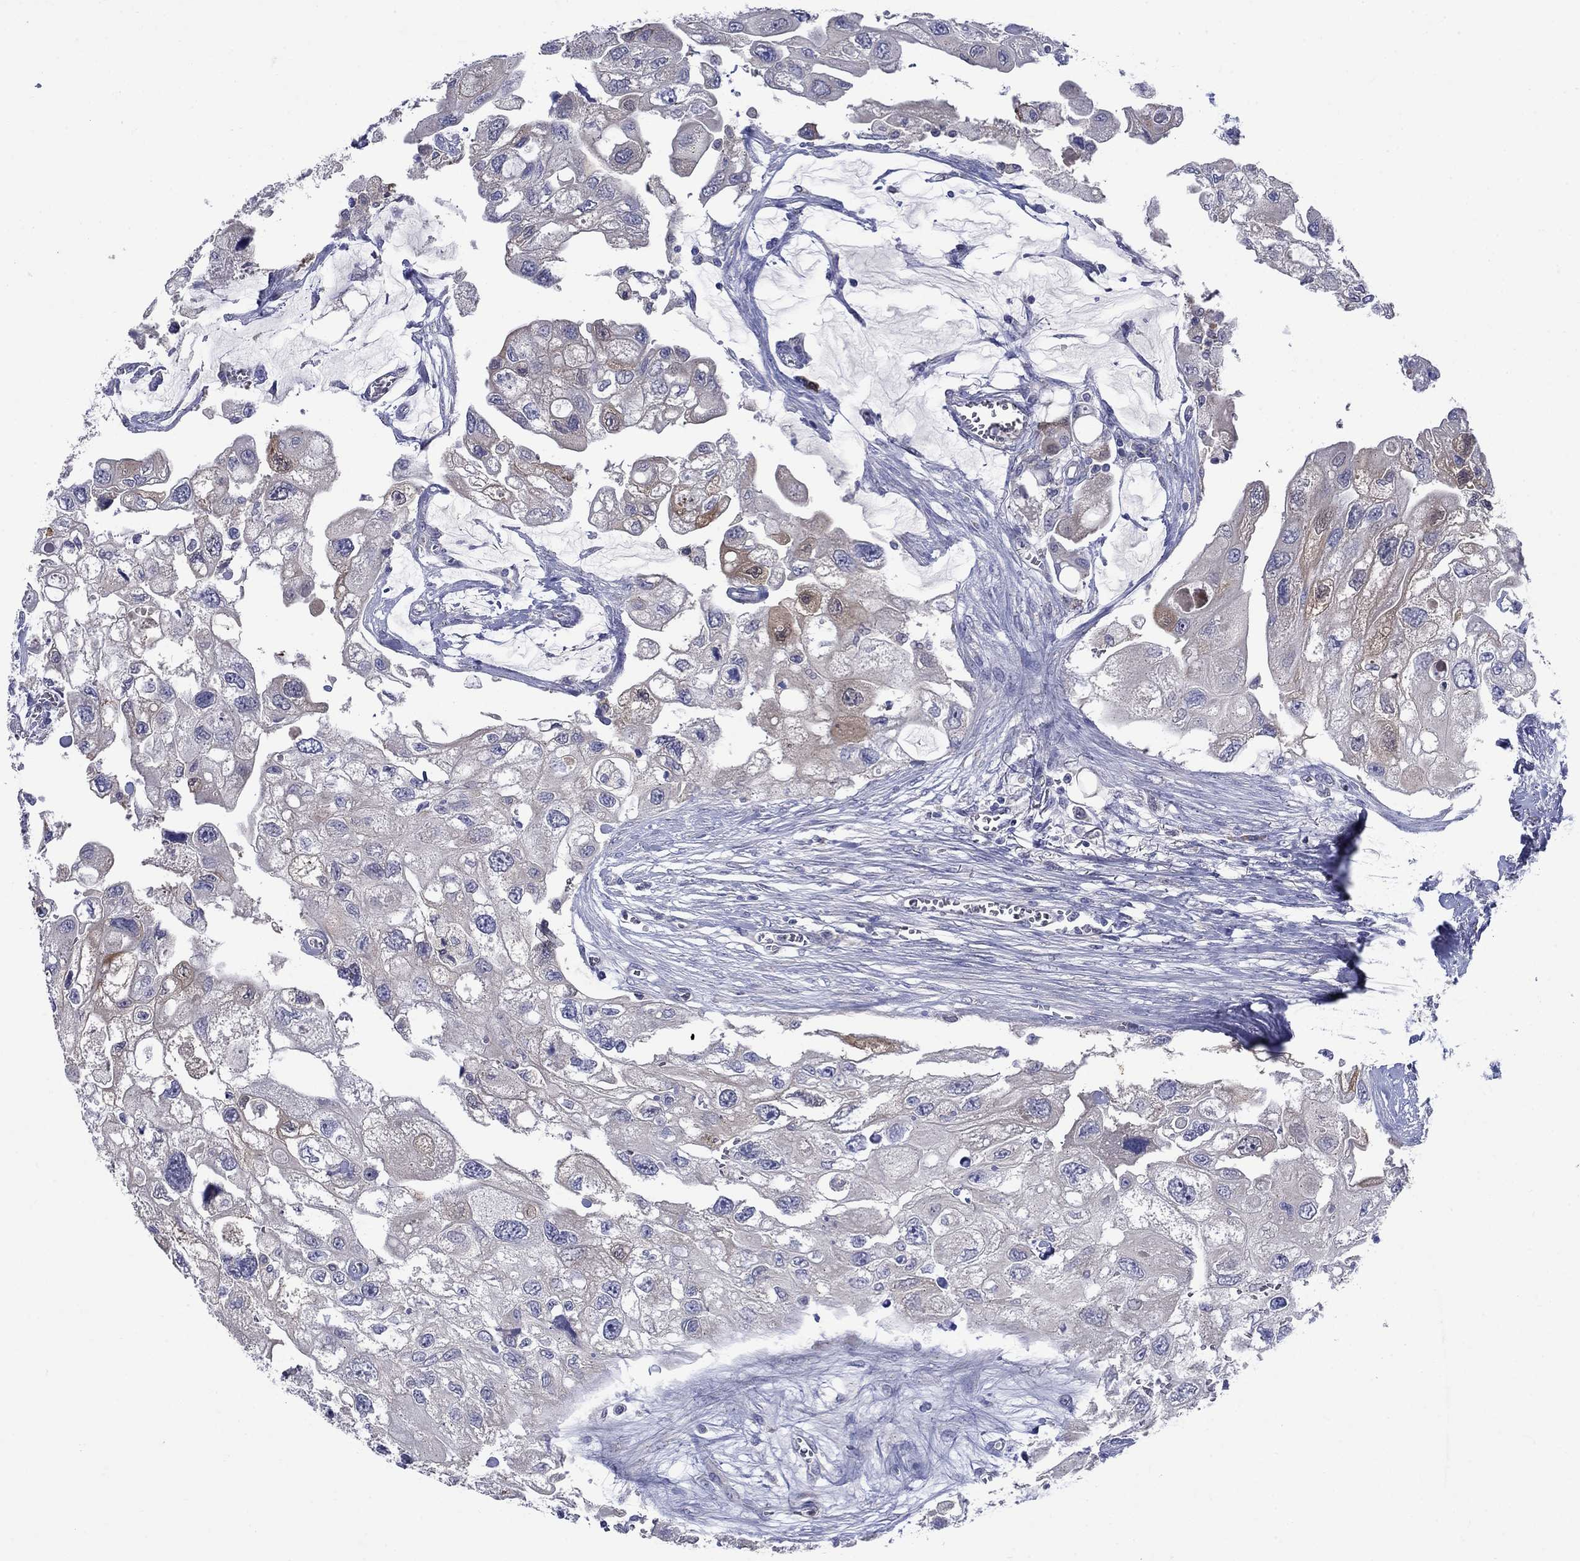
{"staining": {"intensity": "weak", "quantity": "<25%", "location": "cytoplasmic/membranous"}, "tissue": "urothelial cancer", "cell_type": "Tumor cells", "image_type": "cancer", "snomed": [{"axis": "morphology", "description": "Urothelial carcinoma, High grade"}, {"axis": "topography", "description": "Urinary bladder"}], "caption": "Human urothelial cancer stained for a protein using IHC displays no expression in tumor cells.", "gene": "SULT2B1", "patient": {"sex": "male", "age": 59}}